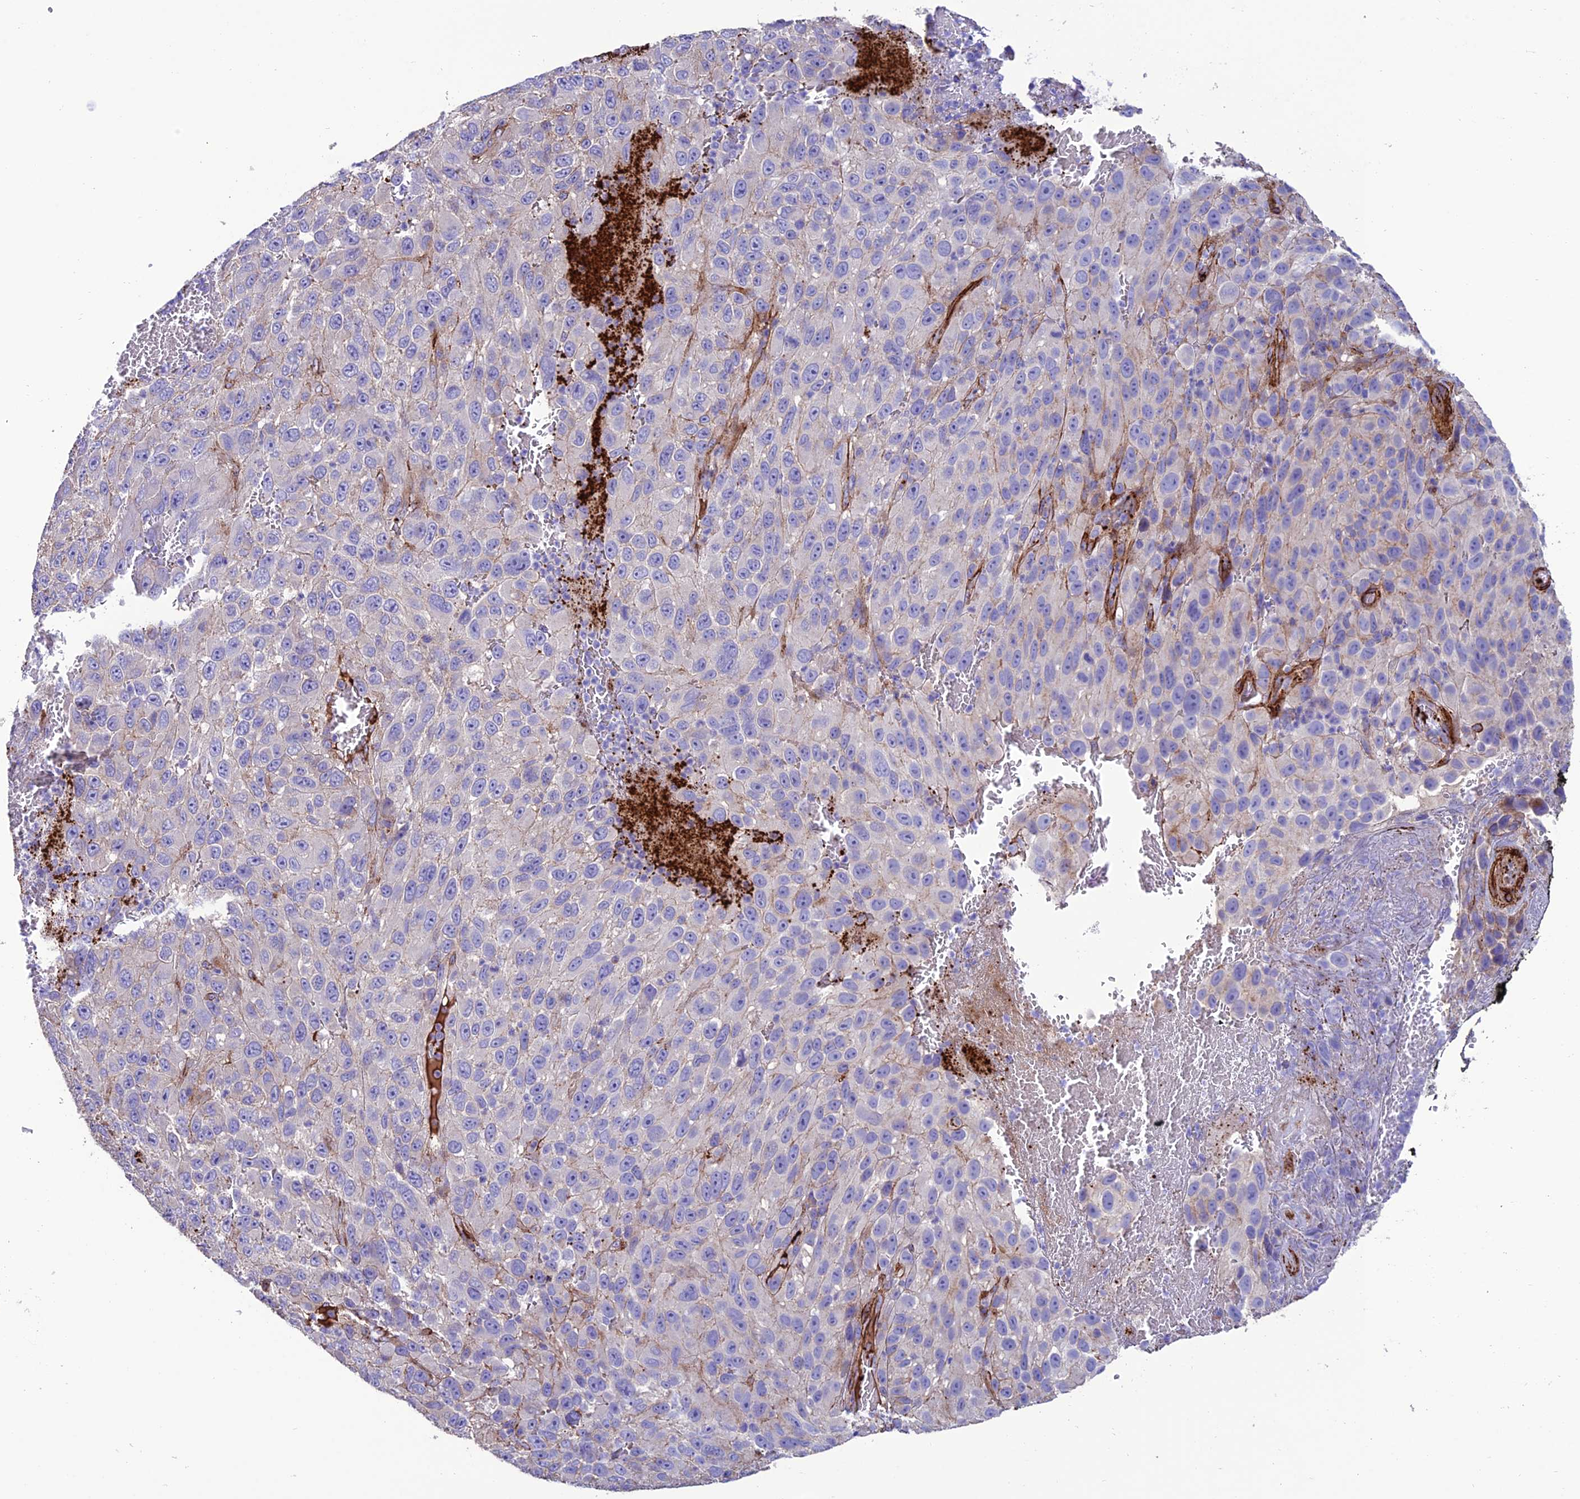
{"staining": {"intensity": "negative", "quantity": "none", "location": "none"}, "tissue": "melanoma", "cell_type": "Tumor cells", "image_type": "cancer", "snomed": [{"axis": "morphology", "description": "Normal tissue, NOS"}, {"axis": "morphology", "description": "Malignant melanoma, NOS"}, {"axis": "topography", "description": "Skin"}], "caption": "Immunohistochemistry (IHC) image of neoplastic tissue: human malignant melanoma stained with DAB reveals no significant protein positivity in tumor cells. Brightfield microscopy of immunohistochemistry (IHC) stained with DAB (3,3'-diaminobenzidine) (brown) and hematoxylin (blue), captured at high magnification.", "gene": "REX1BD", "patient": {"sex": "female", "age": 96}}